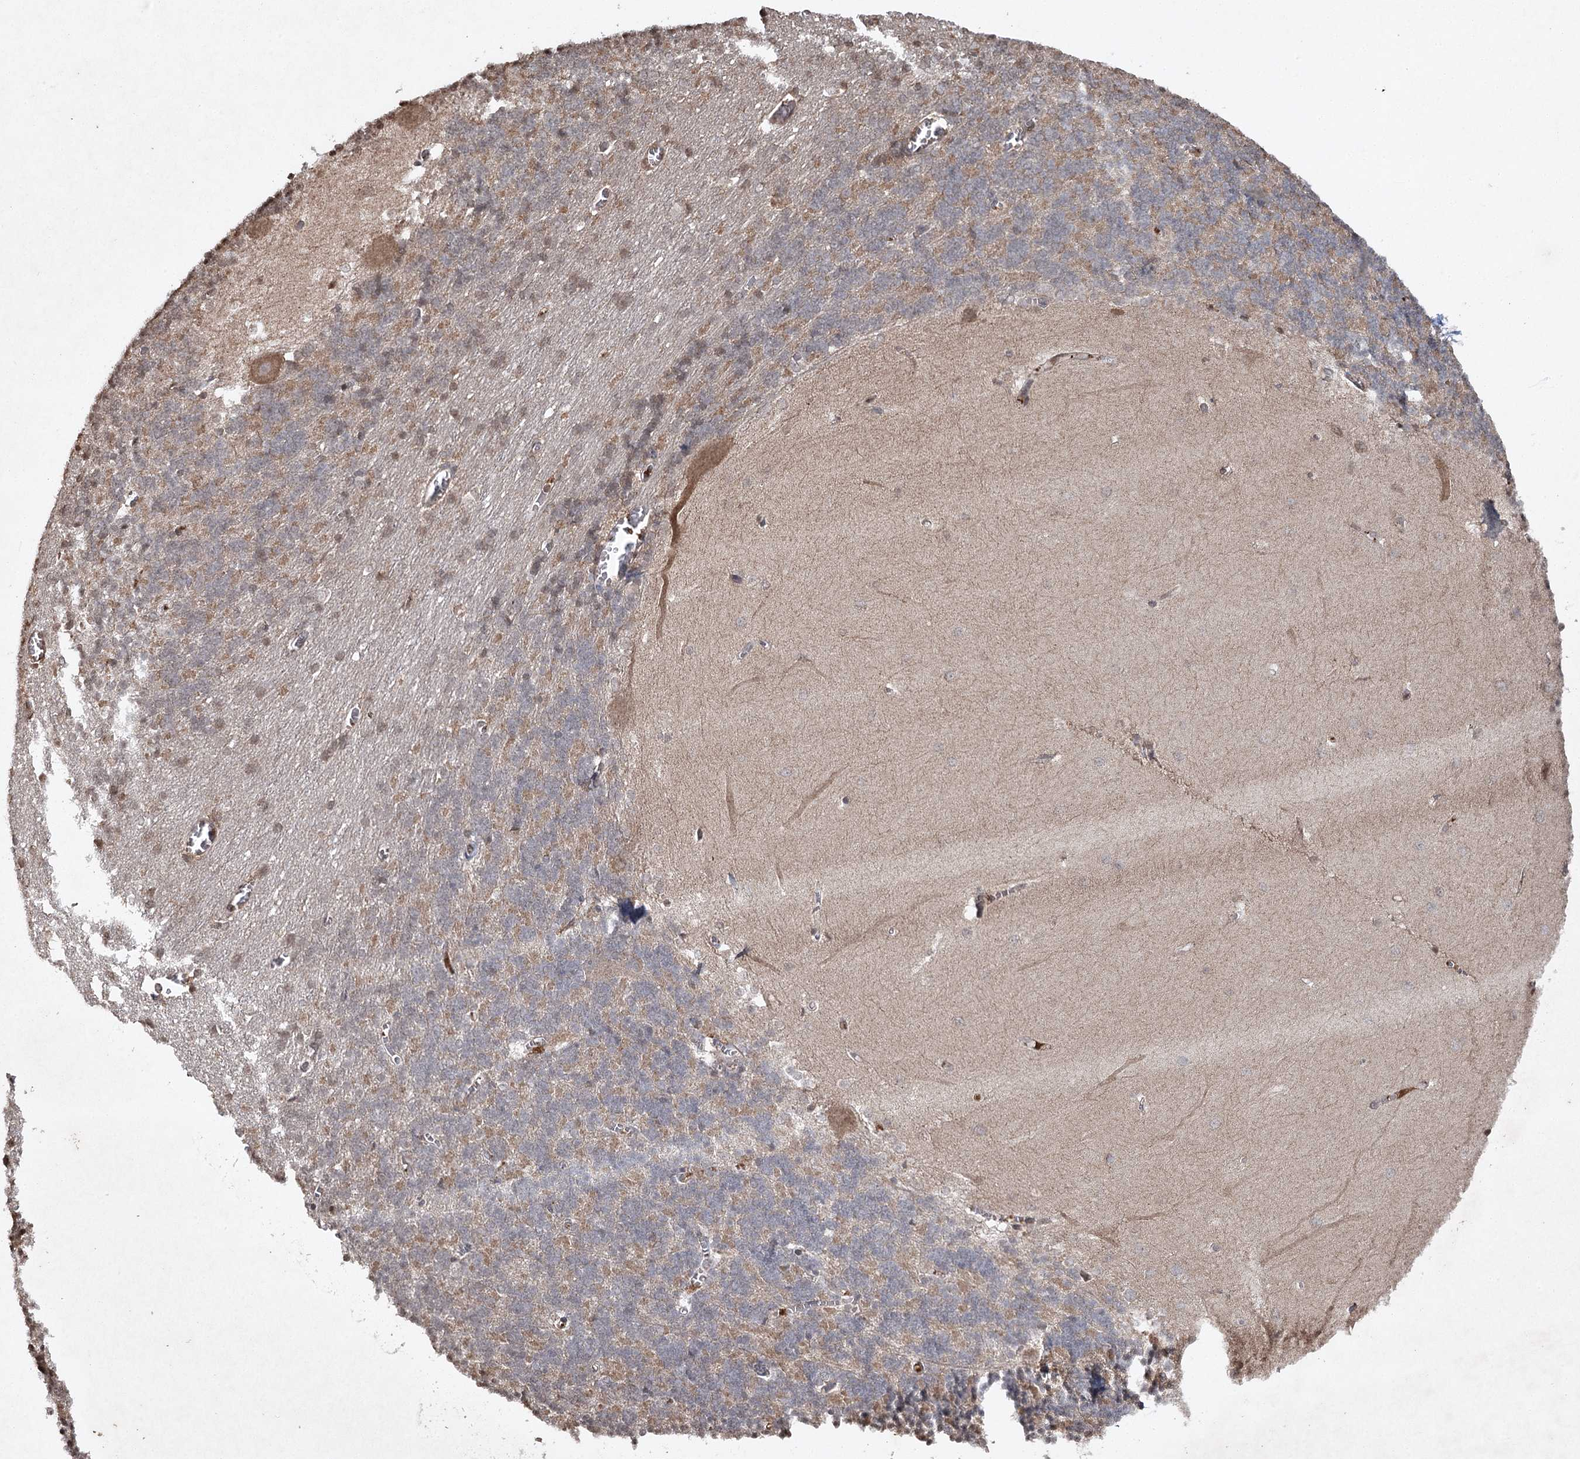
{"staining": {"intensity": "weak", "quantity": "25%-75%", "location": "cytoplasmic/membranous"}, "tissue": "cerebellum", "cell_type": "Cells in granular layer", "image_type": "normal", "snomed": [{"axis": "morphology", "description": "Normal tissue, NOS"}, {"axis": "topography", "description": "Cerebellum"}], "caption": "Human cerebellum stained for a protein (brown) exhibits weak cytoplasmic/membranous positive staining in approximately 25%-75% of cells in granular layer.", "gene": "CYP2B6", "patient": {"sex": "male", "age": 37}}